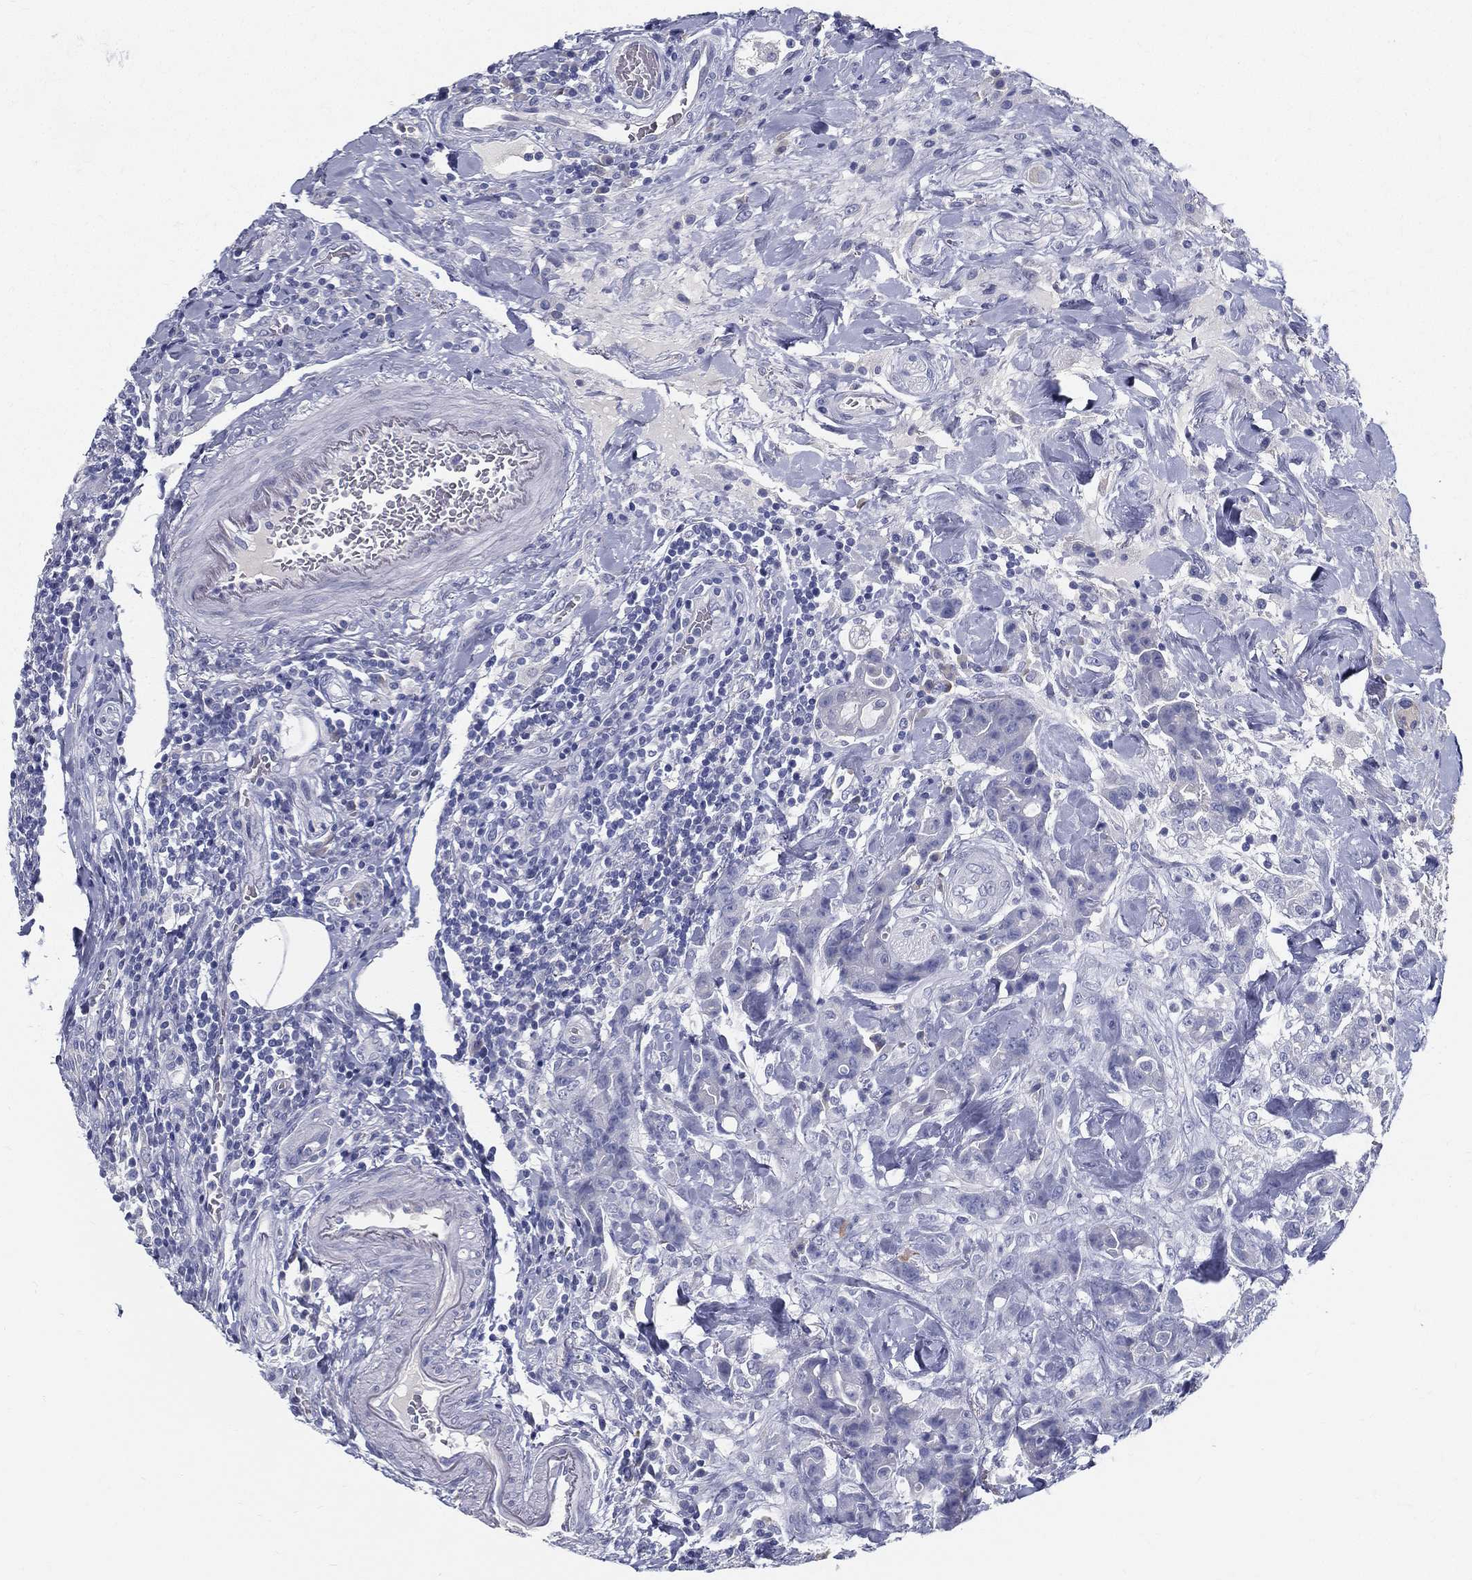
{"staining": {"intensity": "negative", "quantity": "none", "location": "none"}, "tissue": "colorectal cancer", "cell_type": "Tumor cells", "image_type": "cancer", "snomed": [{"axis": "morphology", "description": "Adenocarcinoma, NOS"}, {"axis": "topography", "description": "Colon"}], "caption": "This is a photomicrograph of immunohistochemistry staining of colorectal adenocarcinoma, which shows no positivity in tumor cells. Brightfield microscopy of immunohistochemistry (IHC) stained with DAB (brown) and hematoxylin (blue), captured at high magnification.", "gene": "STS", "patient": {"sex": "female", "age": 69}}